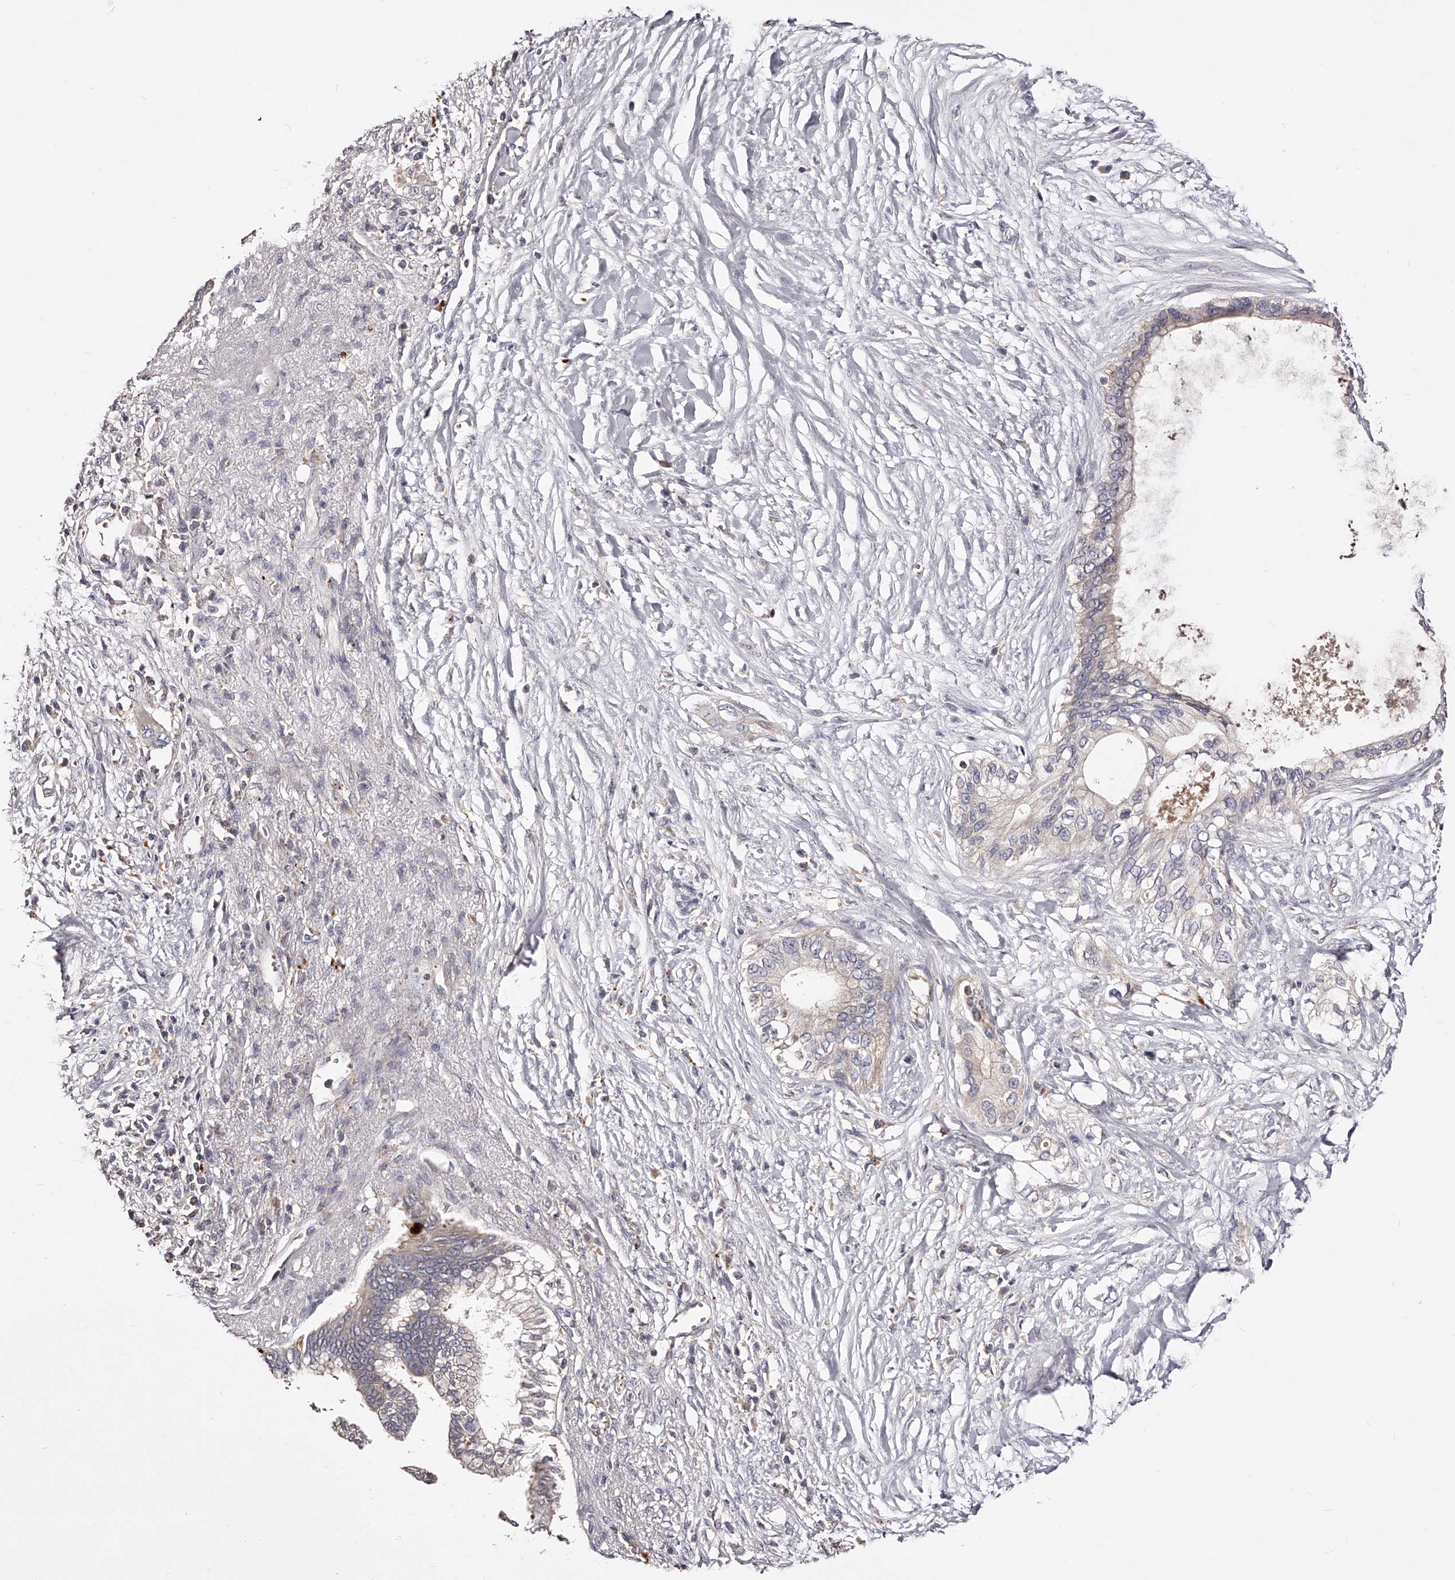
{"staining": {"intensity": "weak", "quantity": "<25%", "location": "cytoplasmic/membranous"}, "tissue": "pancreatic cancer", "cell_type": "Tumor cells", "image_type": "cancer", "snomed": [{"axis": "morphology", "description": "Normal tissue, NOS"}, {"axis": "morphology", "description": "Adenocarcinoma, NOS"}, {"axis": "topography", "description": "Pancreas"}, {"axis": "topography", "description": "Peripheral nerve tissue"}], "caption": "Protein analysis of adenocarcinoma (pancreatic) displays no significant expression in tumor cells.", "gene": "PHACTR1", "patient": {"sex": "male", "age": 59}}